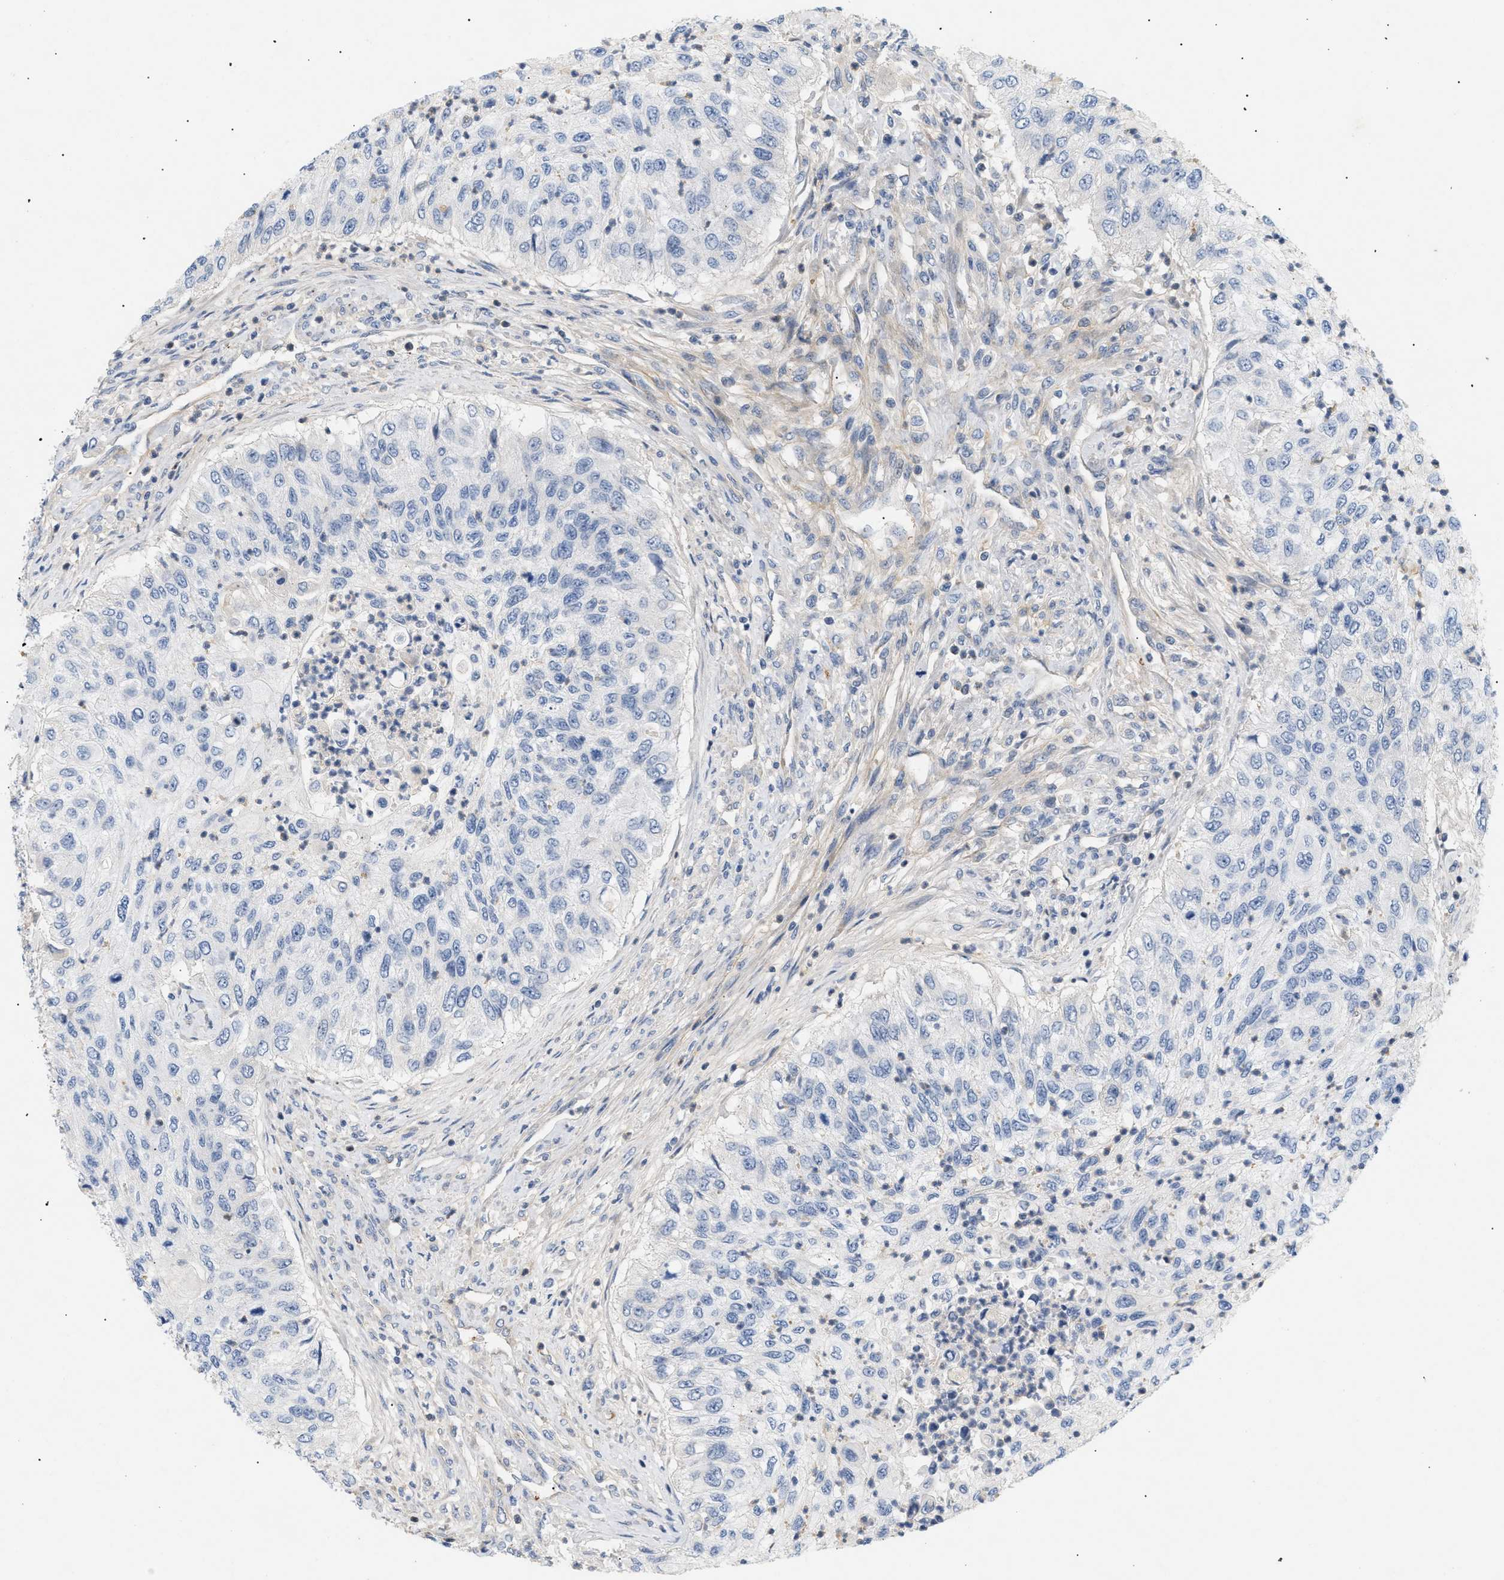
{"staining": {"intensity": "negative", "quantity": "none", "location": "none"}, "tissue": "urothelial cancer", "cell_type": "Tumor cells", "image_type": "cancer", "snomed": [{"axis": "morphology", "description": "Urothelial carcinoma, High grade"}, {"axis": "topography", "description": "Urinary bladder"}], "caption": "A high-resolution histopathology image shows immunohistochemistry staining of urothelial carcinoma (high-grade), which exhibits no significant staining in tumor cells. The staining was performed using DAB to visualize the protein expression in brown, while the nuclei were stained in blue with hematoxylin (Magnification: 20x).", "gene": "FARS2", "patient": {"sex": "female", "age": 60}}